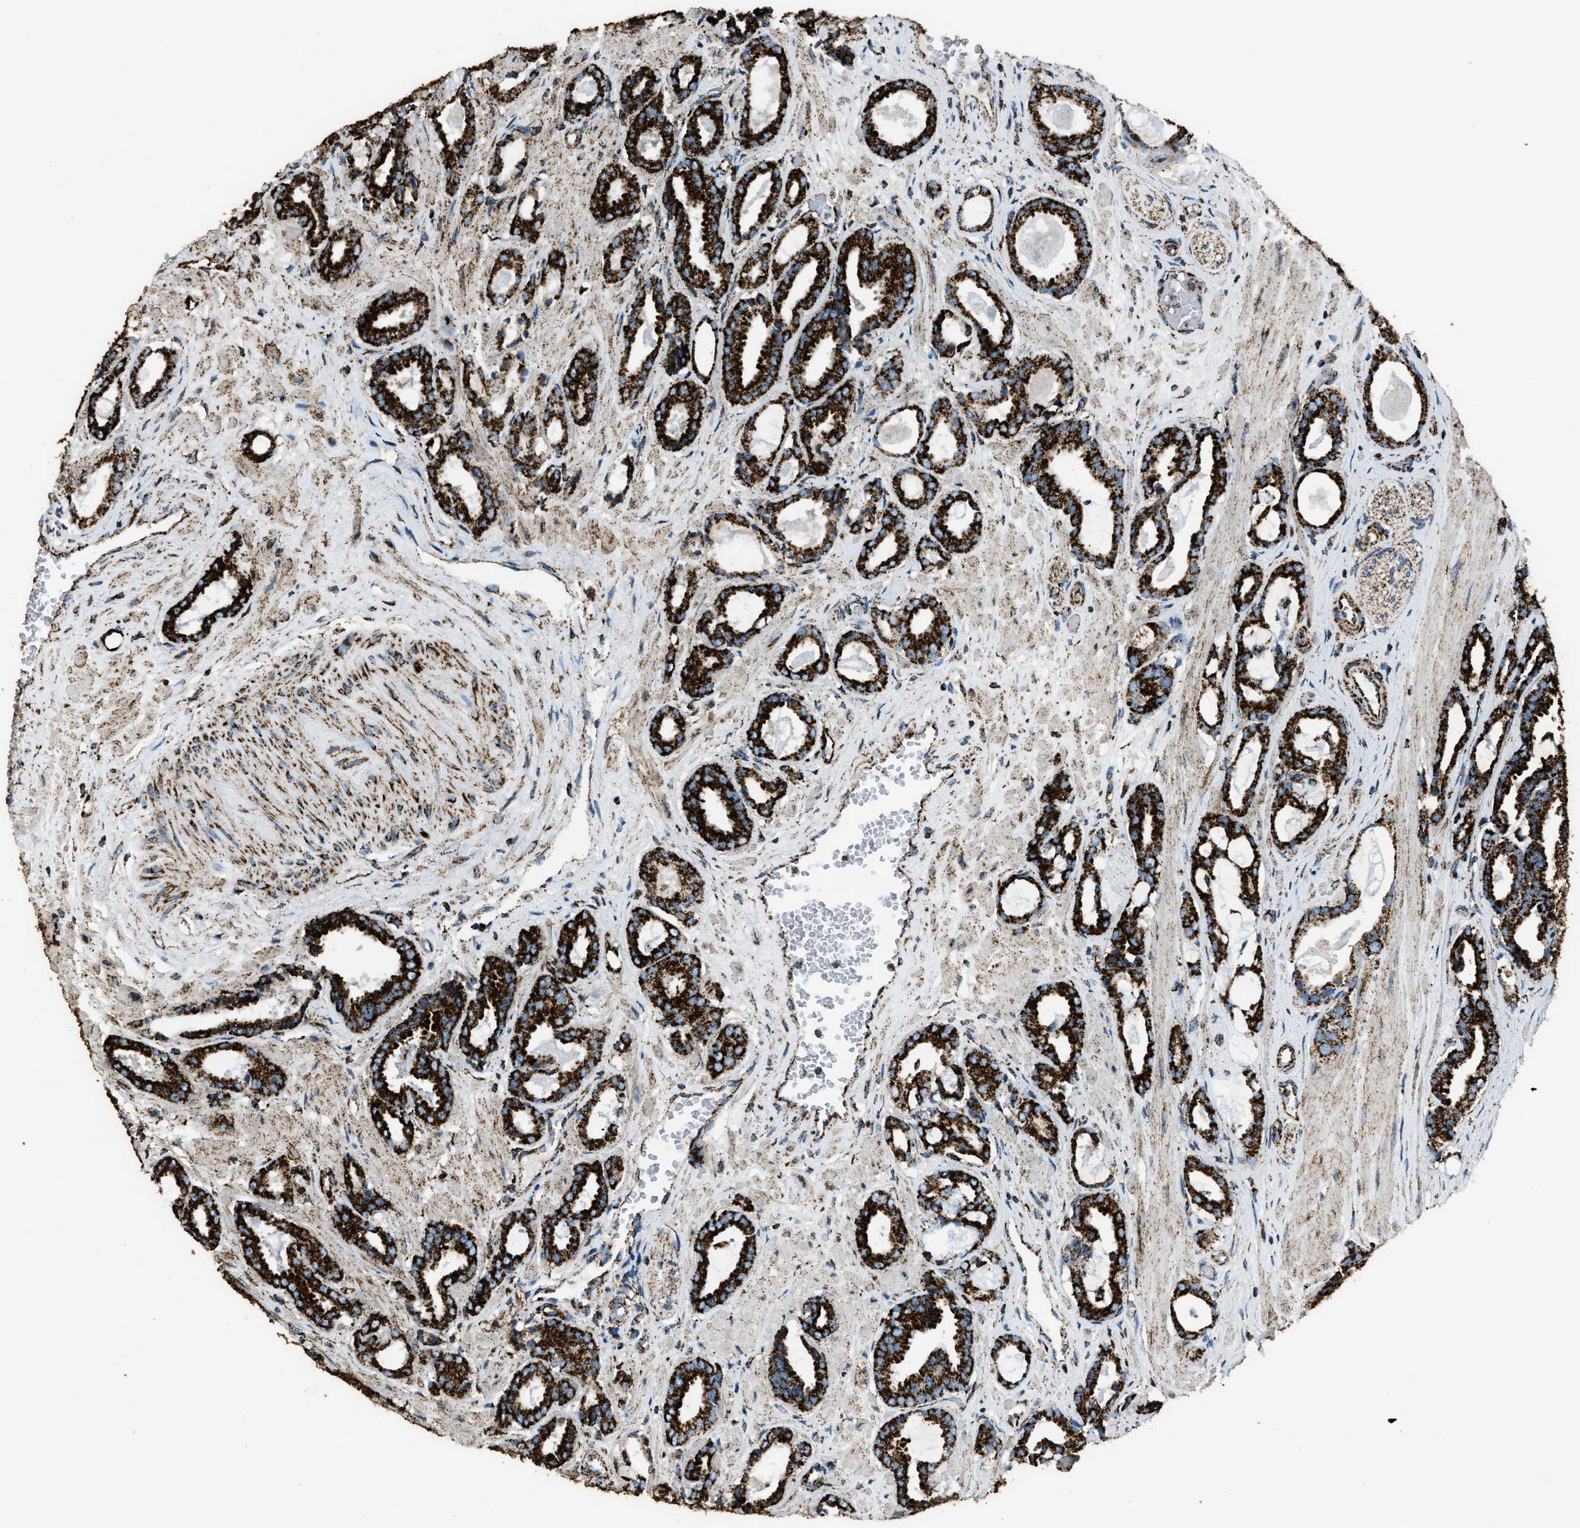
{"staining": {"intensity": "strong", "quantity": ">75%", "location": "cytoplasmic/membranous"}, "tissue": "prostate cancer", "cell_type": "Tumor cells", "image_type": "cancer", "snomed": [{"axis": "morphology", "description": "Adenocarcinoma, Low grade"}, {"axis": "topography", "description": "Prostate"}], "caption": "Tumor cells exhibit high levels of strong cytoplasmic/membranous staining in approximately >75% of cells in prostate adenocarcinoma (low-grade). (Brightfield microscopy of DAB IHC at high magnification).", "gene": "MDH2", "patient": {"sex": "male", "age": 53}}